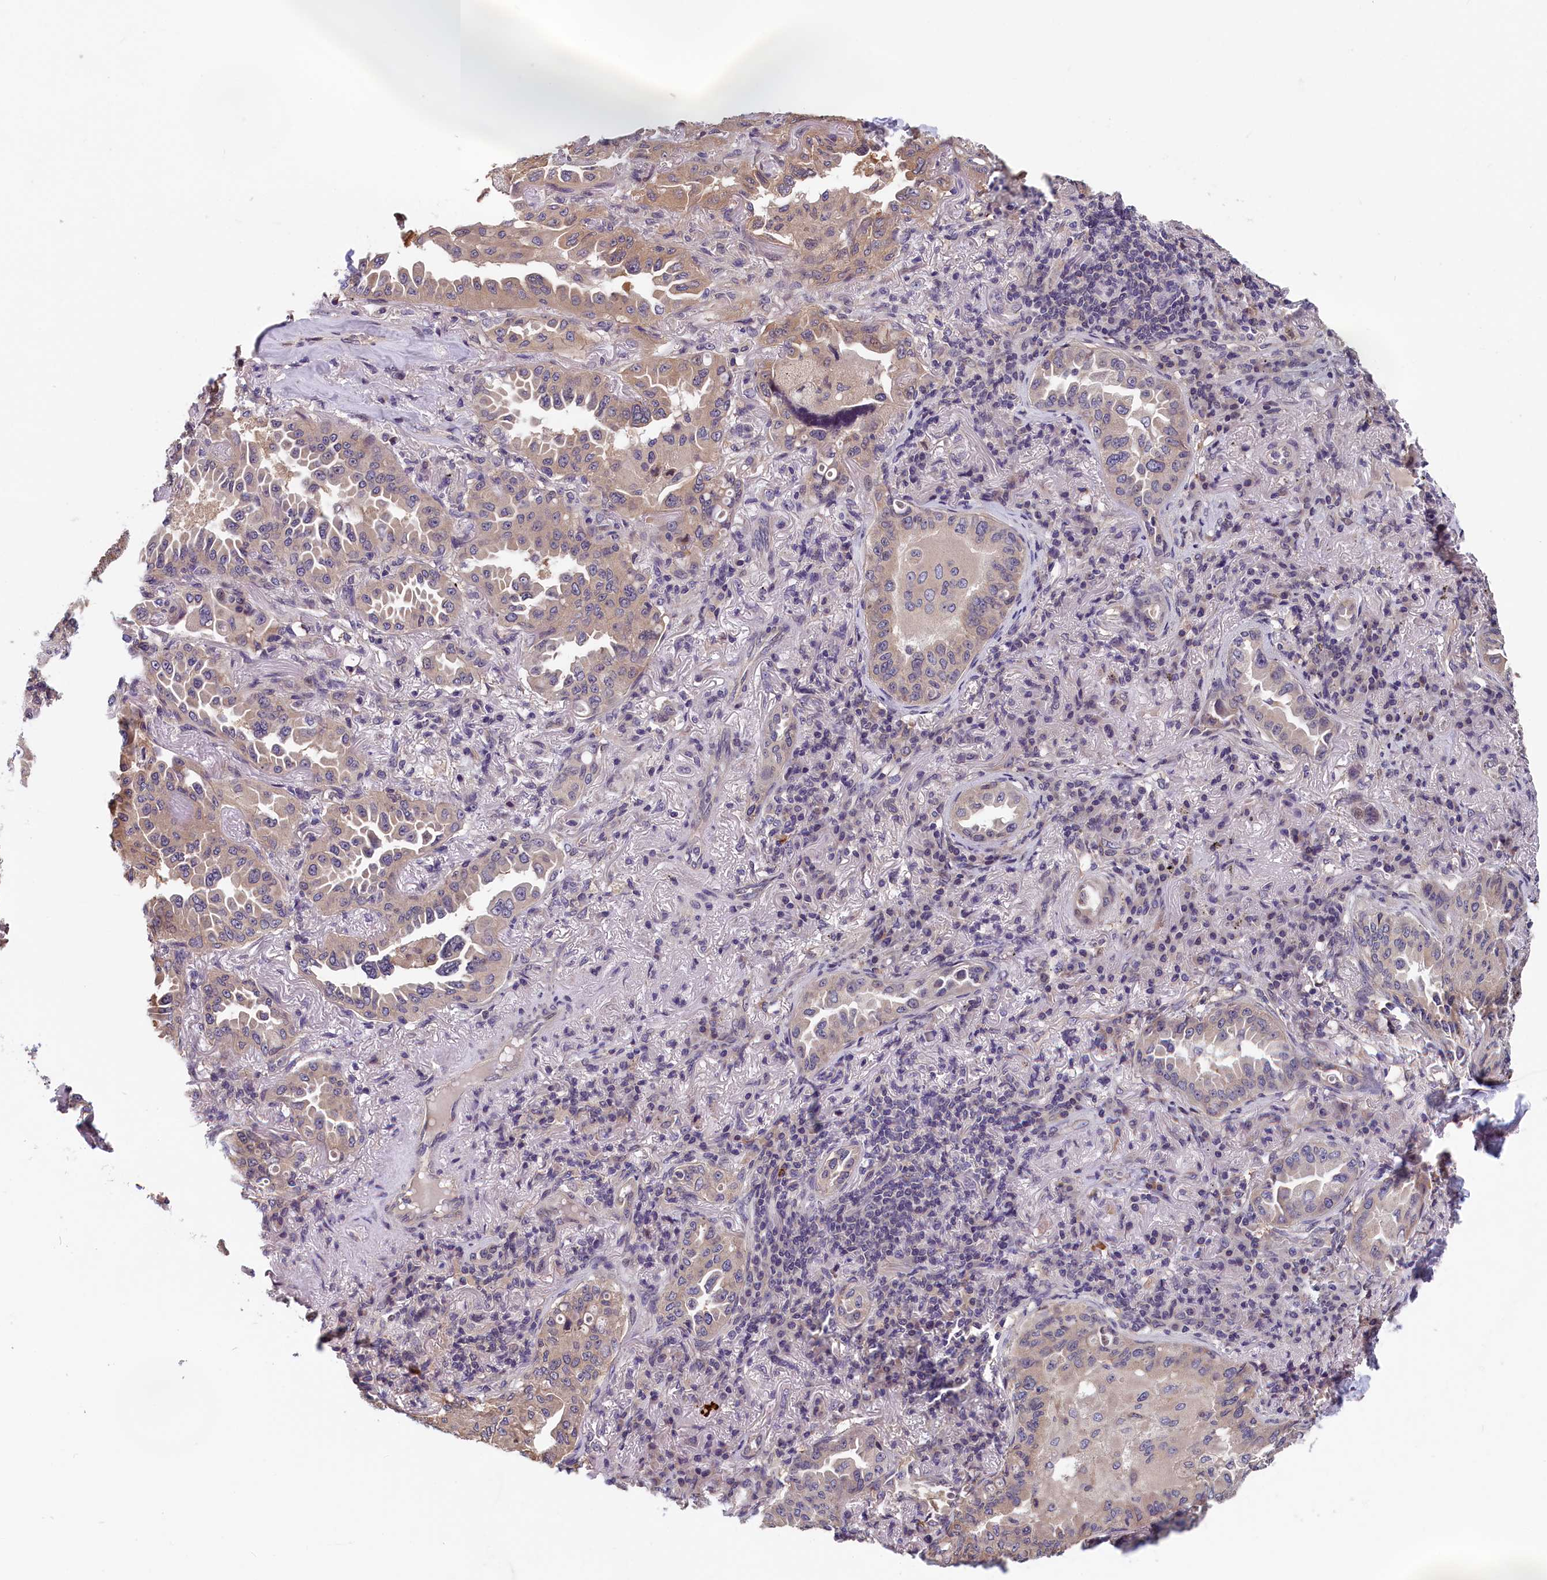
{"staining": {"intensity": "weak", "quantity": "25%-75%", "location": "cytoplasmic/membranous"}, "tissue": "lung cancer", "cell_type": "Tumor cells", "image_type": "cancer", "snomed": [{"axis": "morphology", "description": "Adenocarcinoma, NOS"}, {"axis": "topography", "description": "Lung"}], "caption": "The photomicrograph exhibits a brown stain indicating the presence of a protein in the cytoplasmic/membranous of tumor cells in lung adenocarcinoma. The staining is performed using DAB (3,3'-diaminobenzidine) brown chromogen to label protein expression. The nuclei are counter-stained blue using hematoxylin.", "gene": "TMEM116", "patient": {"sex": "female", "age": 69}}